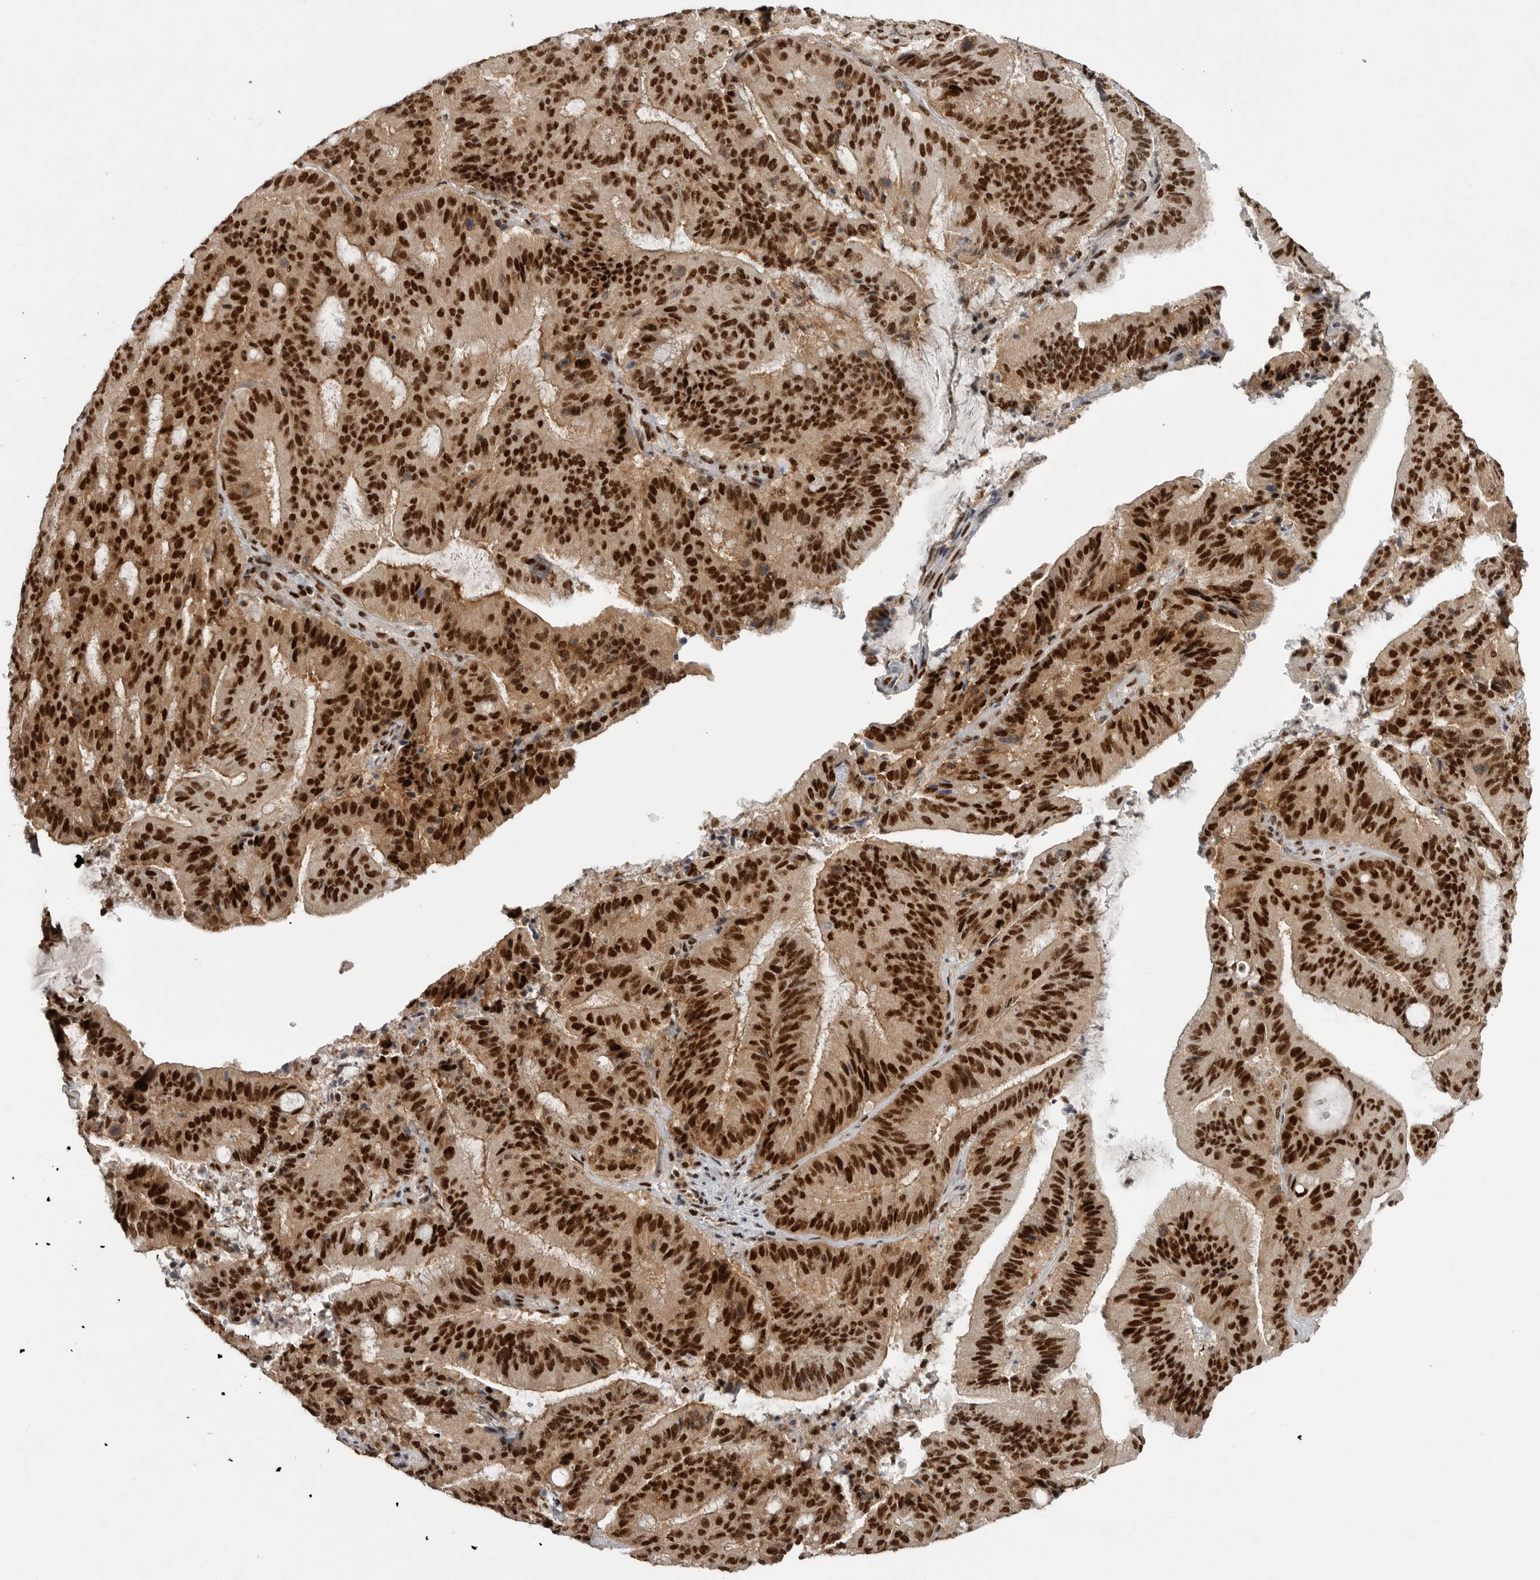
{"staining": {"intensity": "strong", "quantity": ">75%", "location": "cytoplasmic/membranous,nuclear"}, "tissue": "liver cancer", "cell_type": "Tumor cells", "image_type": "cancer", "snomed": [{"axis": "morphology", "description": "Normal tissue, NOS"}, {"axis": "morphology", "description": "Cholangiocarcinoma"}, {"axis": "topography", "description": "Liver"}, {"axis": "topography", "description": "Peripheral nerve tissue"}], "caption": "Brown immunohistochemical staining in liver cancer (cholangiocarcinoma) exhibits strong cytoplasmic/membranous and nuclear positivity in about >75% of tumor cells. (DAB = brown stain, brightfield microscopy at high magnification).", "gene": "PPP1R8", "patient": {"sex": "female", "age": 73}}